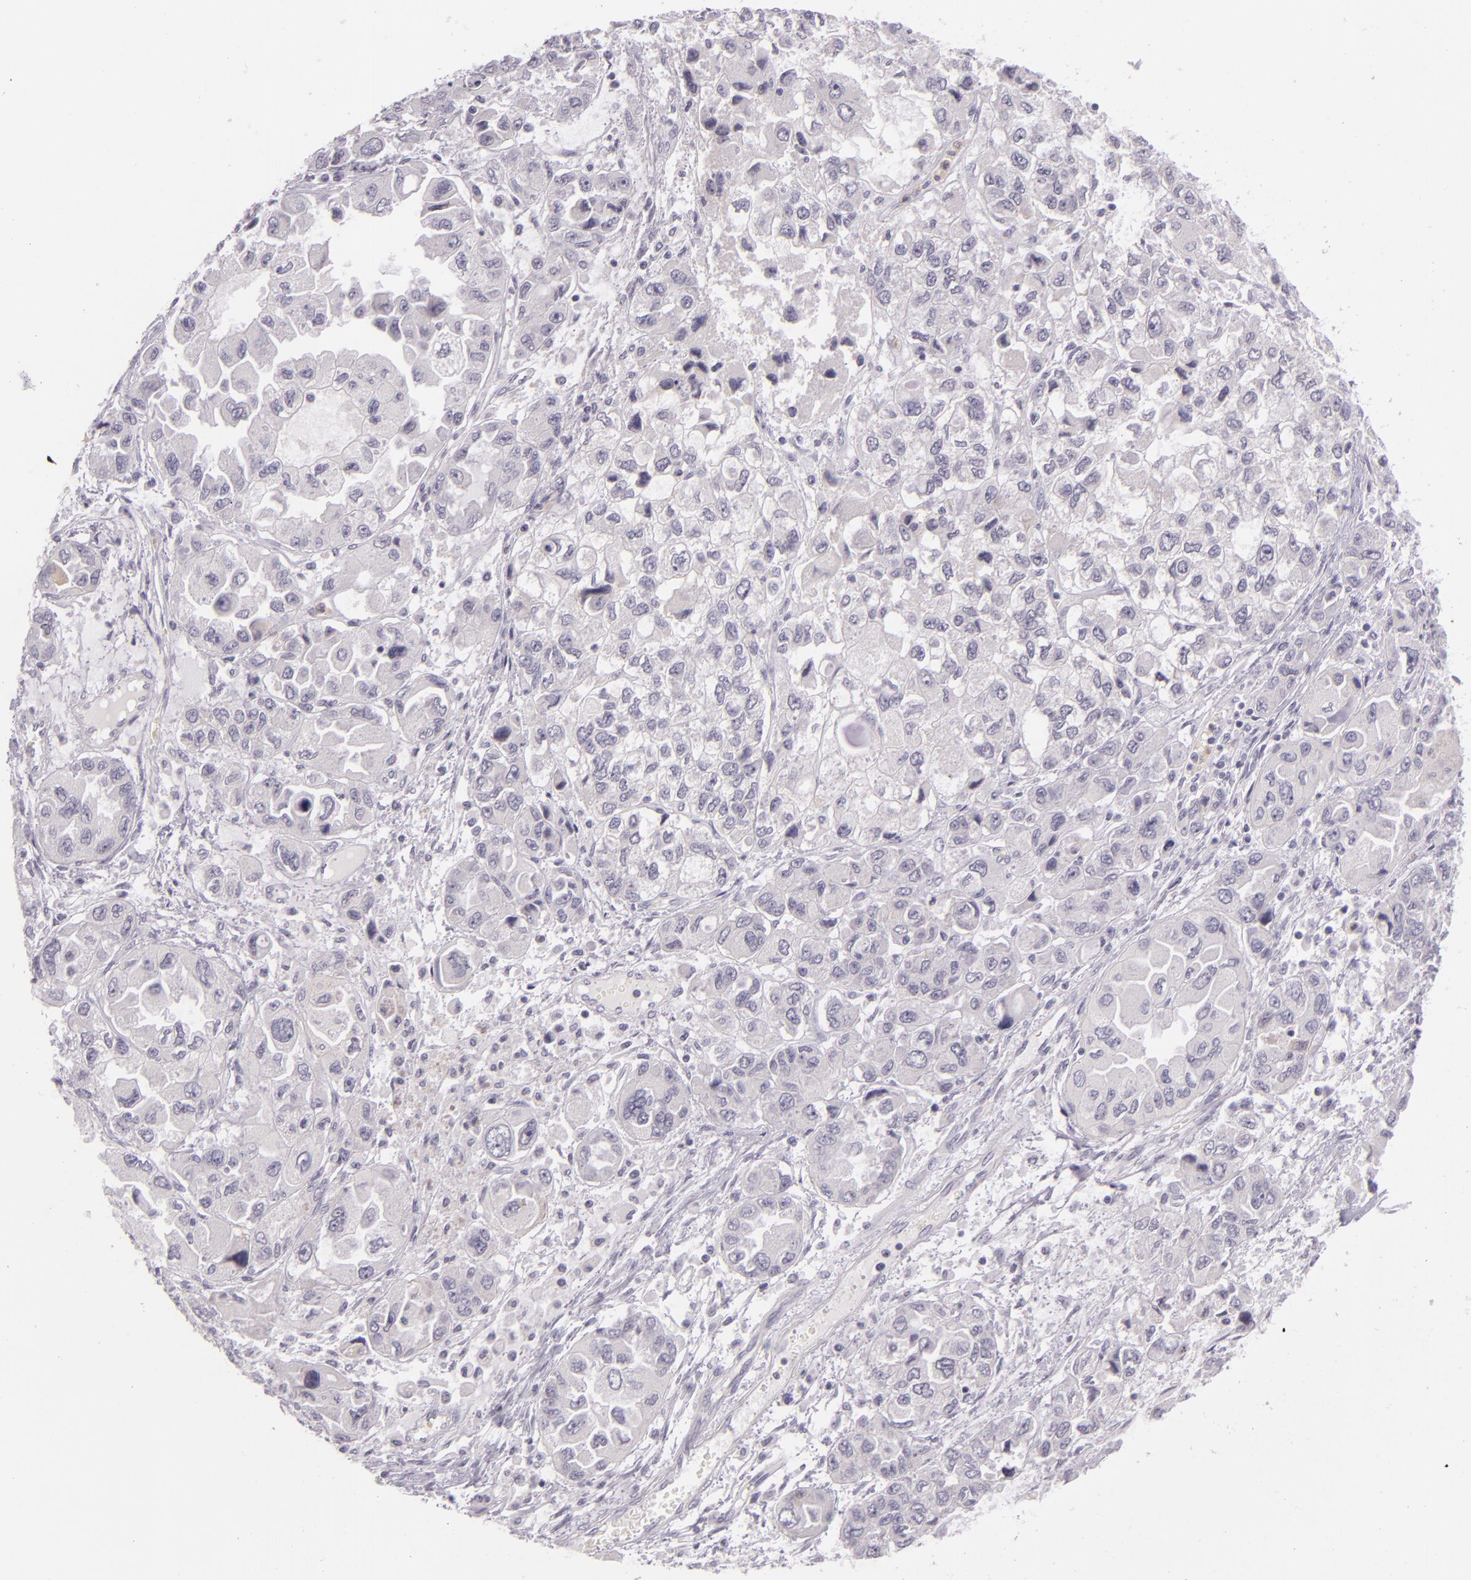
{"staining": {"intensity": "negative", "quantity": "none", "location": "none"}, "tissue": "ovarian cancer", "cell_type": "Tumor cells", "image_type": "cancer", "snomed": [{"axis": "morphology", "description": "Cystadenocarcinoma, serous, NOS"}, {"axis": "topography", "description": "Ovary"}], "caption": "A high-resolution photomicrograph shows IHC staining of ovarian cancer, which demonstrates no significant positivity in tumor cells.", "gene": "CBS", "patient": {"sex": "female", "age": 84}}